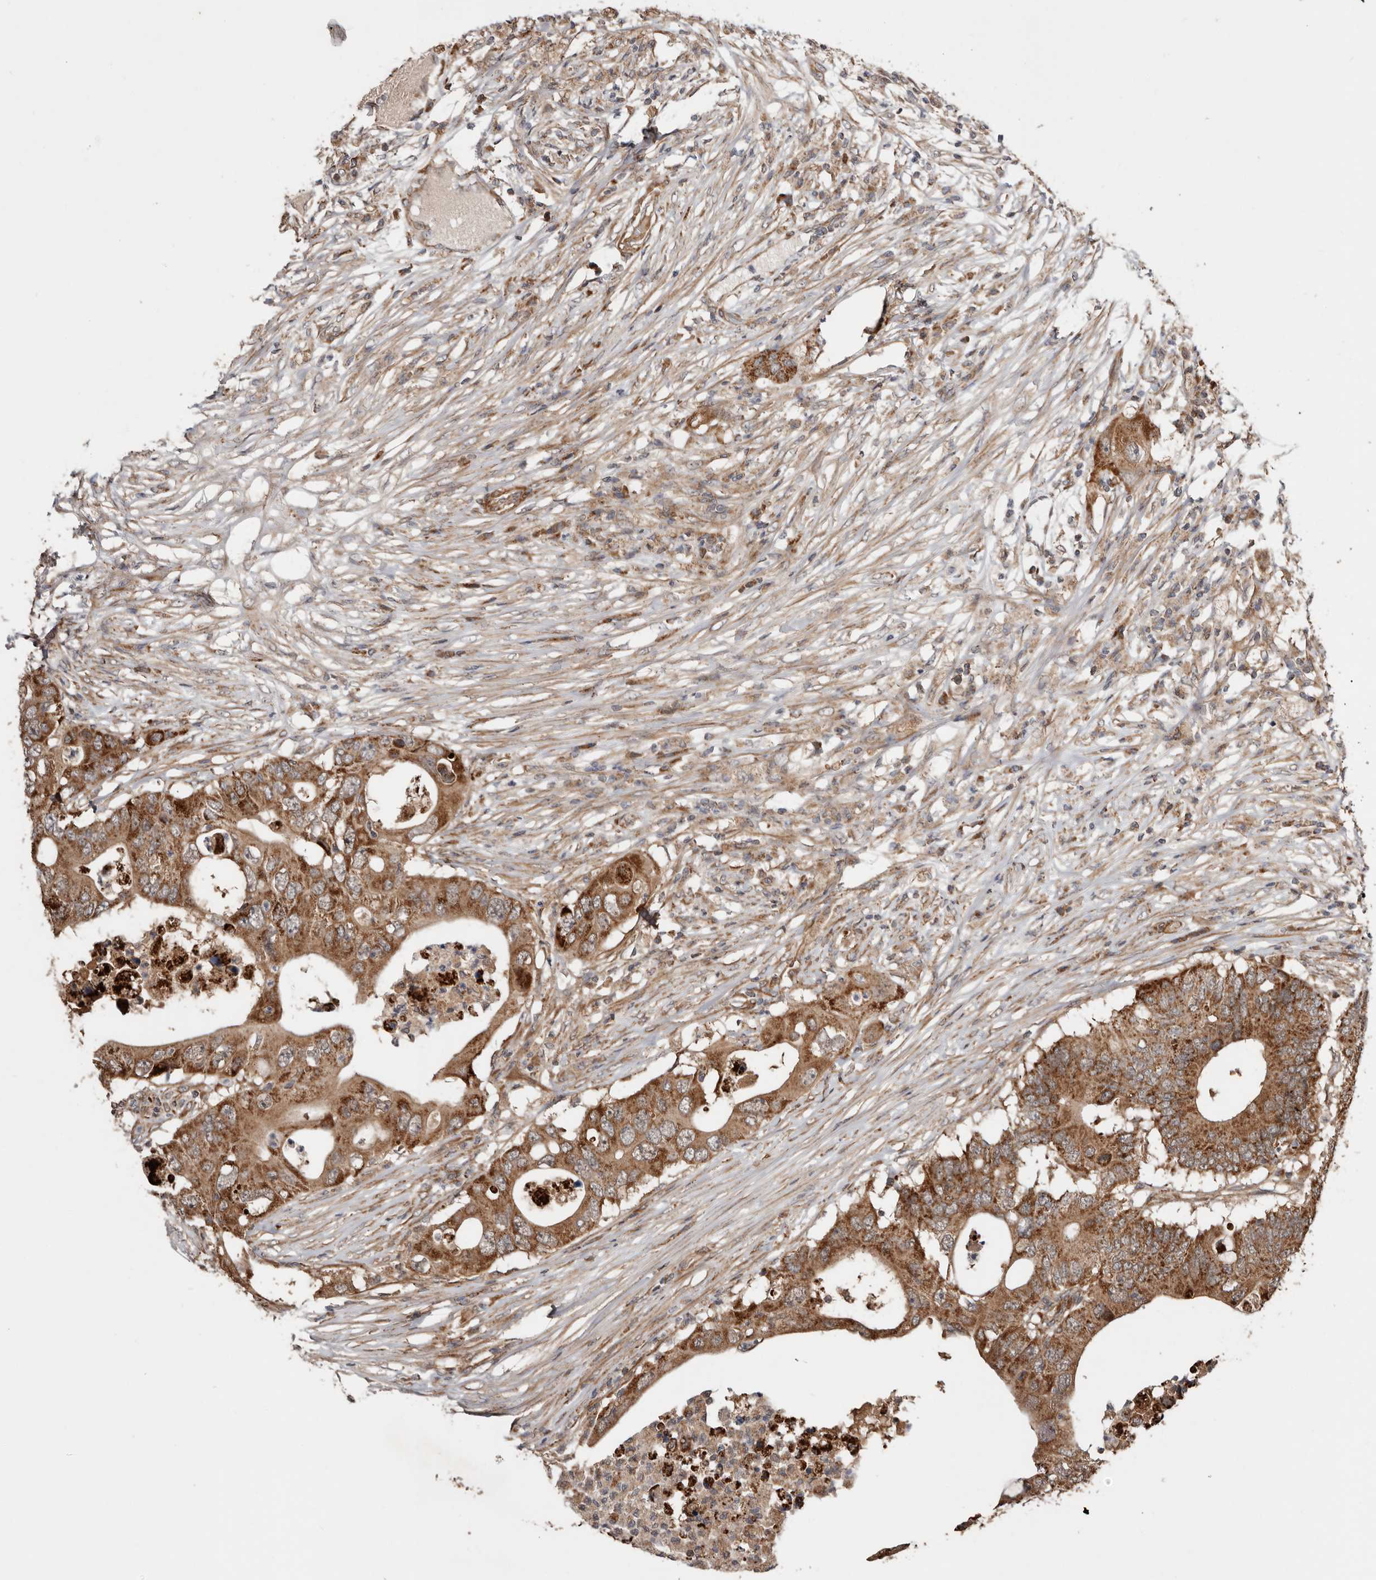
{"staining": {"intensity": "moderate", "quantity": ">75%", "location": "cytoplasmic/membranous"}, "tissue": "colorectal cancer", "cell_type": "Tumor cells", "image_type": "cancer", "snomed": [{"axis": "morphology", "description": "Adenocarcinoma, NOS"}, {"axis": "topography", "description": "Colon"}], "caption": "Immunohistochemical staining of human colorectal adenocarcinoma reveals moderate cytoplasmic/membranous protein positivity in about >75% of tumor cells. Ihc stains the protein in brown and the nuclei are stained blue.", "gene": "PROKR1", "patient": {"sex": "male", "age": 71}}